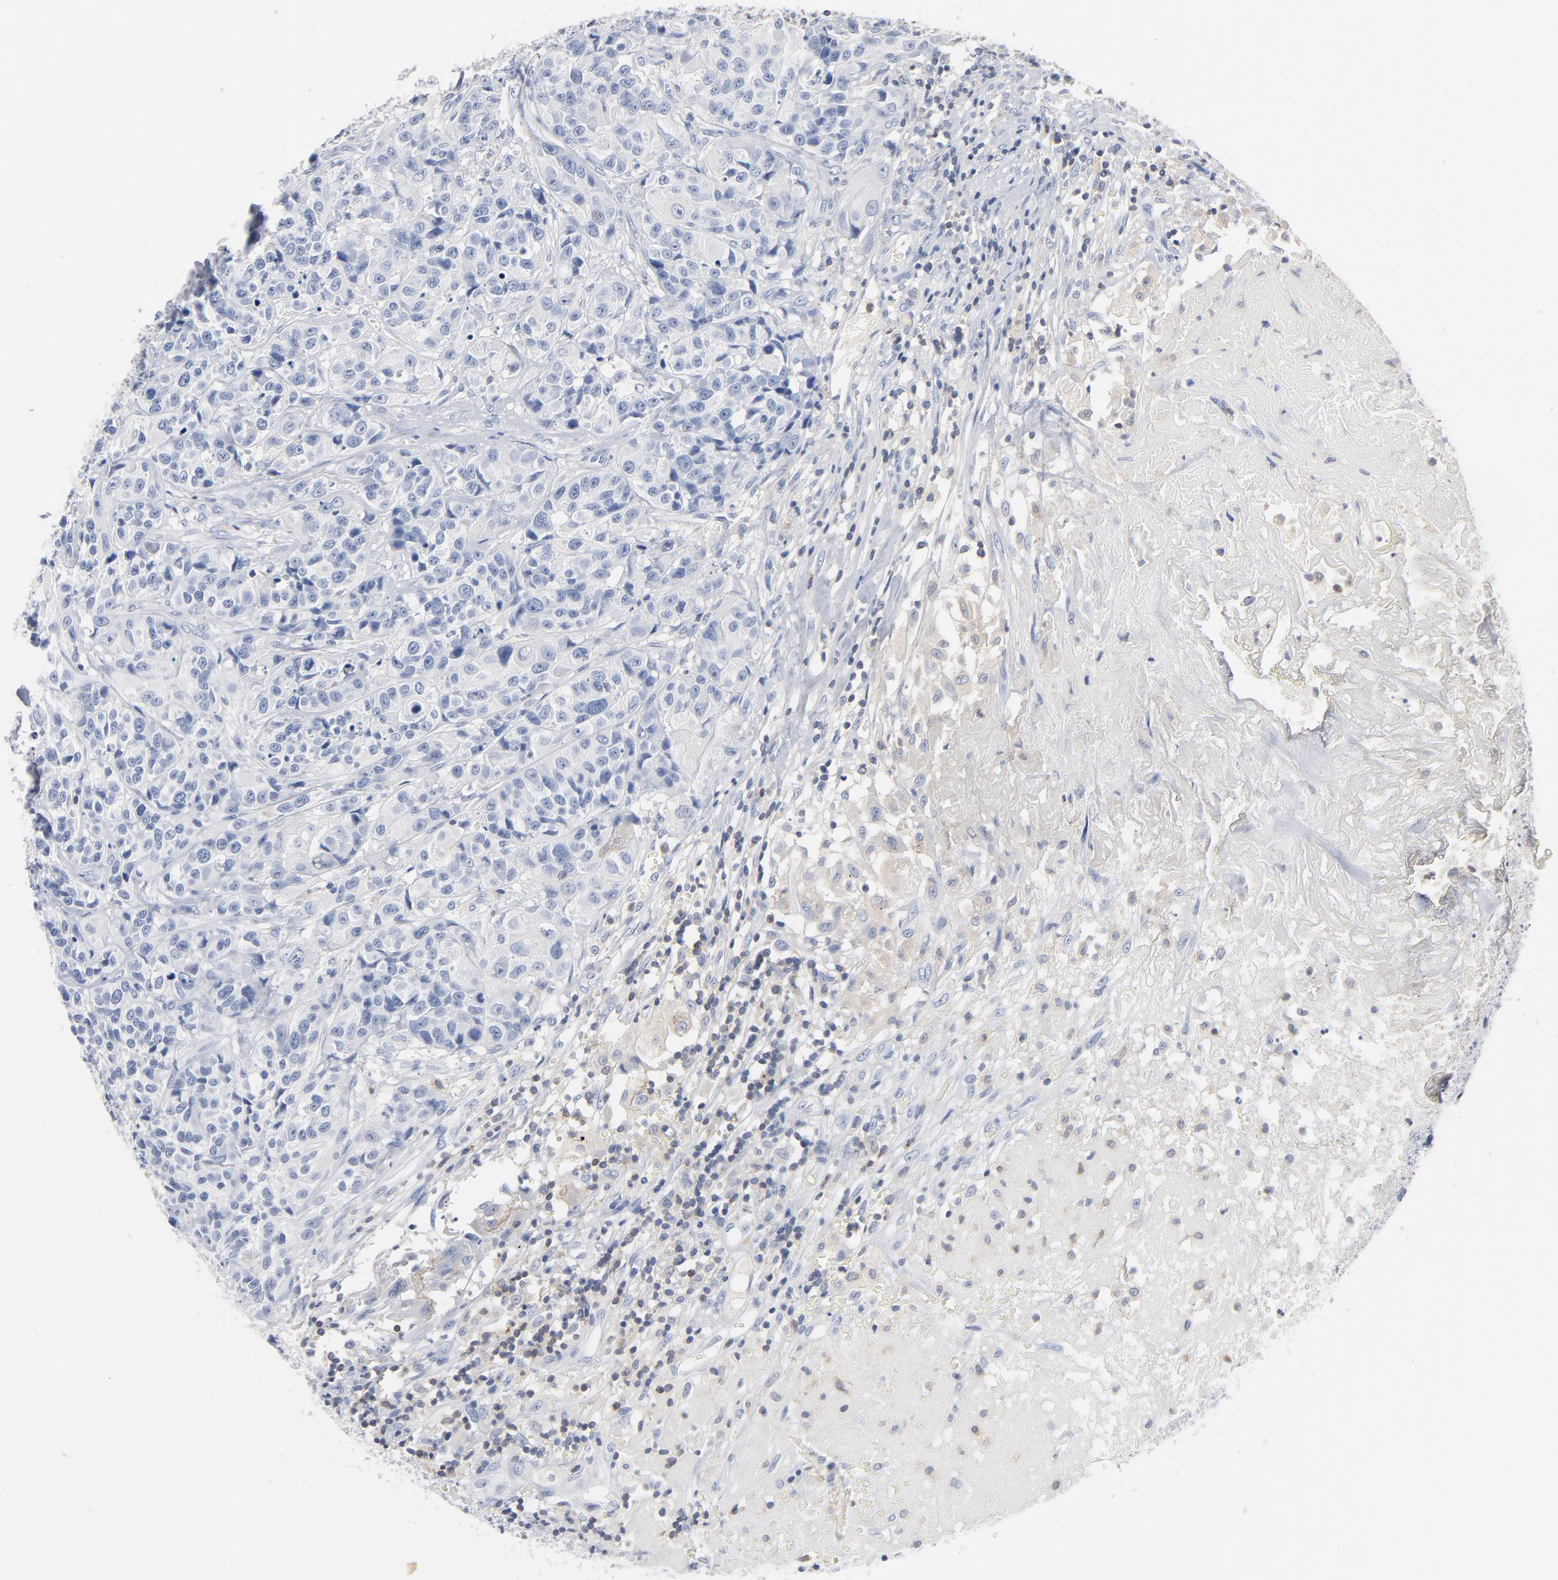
{"staining": {"intensity": "weak", "quantity": "<25%", "location": "cytoplasmic/membranous"}, "tissue": "urothelial cancer", "cell_type": "Tumor cells", "image_type": "cancer", "snomed": [{"axis": "morphology", "description": "Urothelial carcinoma, High grade"}, {"axis": "topography", "description": "Urinary bladder"}], "caption": "Photomicrograph shows no significant protein staining in tumor cells of urothelial carcinoma (high-grade).", "gene": "PTK2B", "patient": {"sex": "female", "age": 81}}